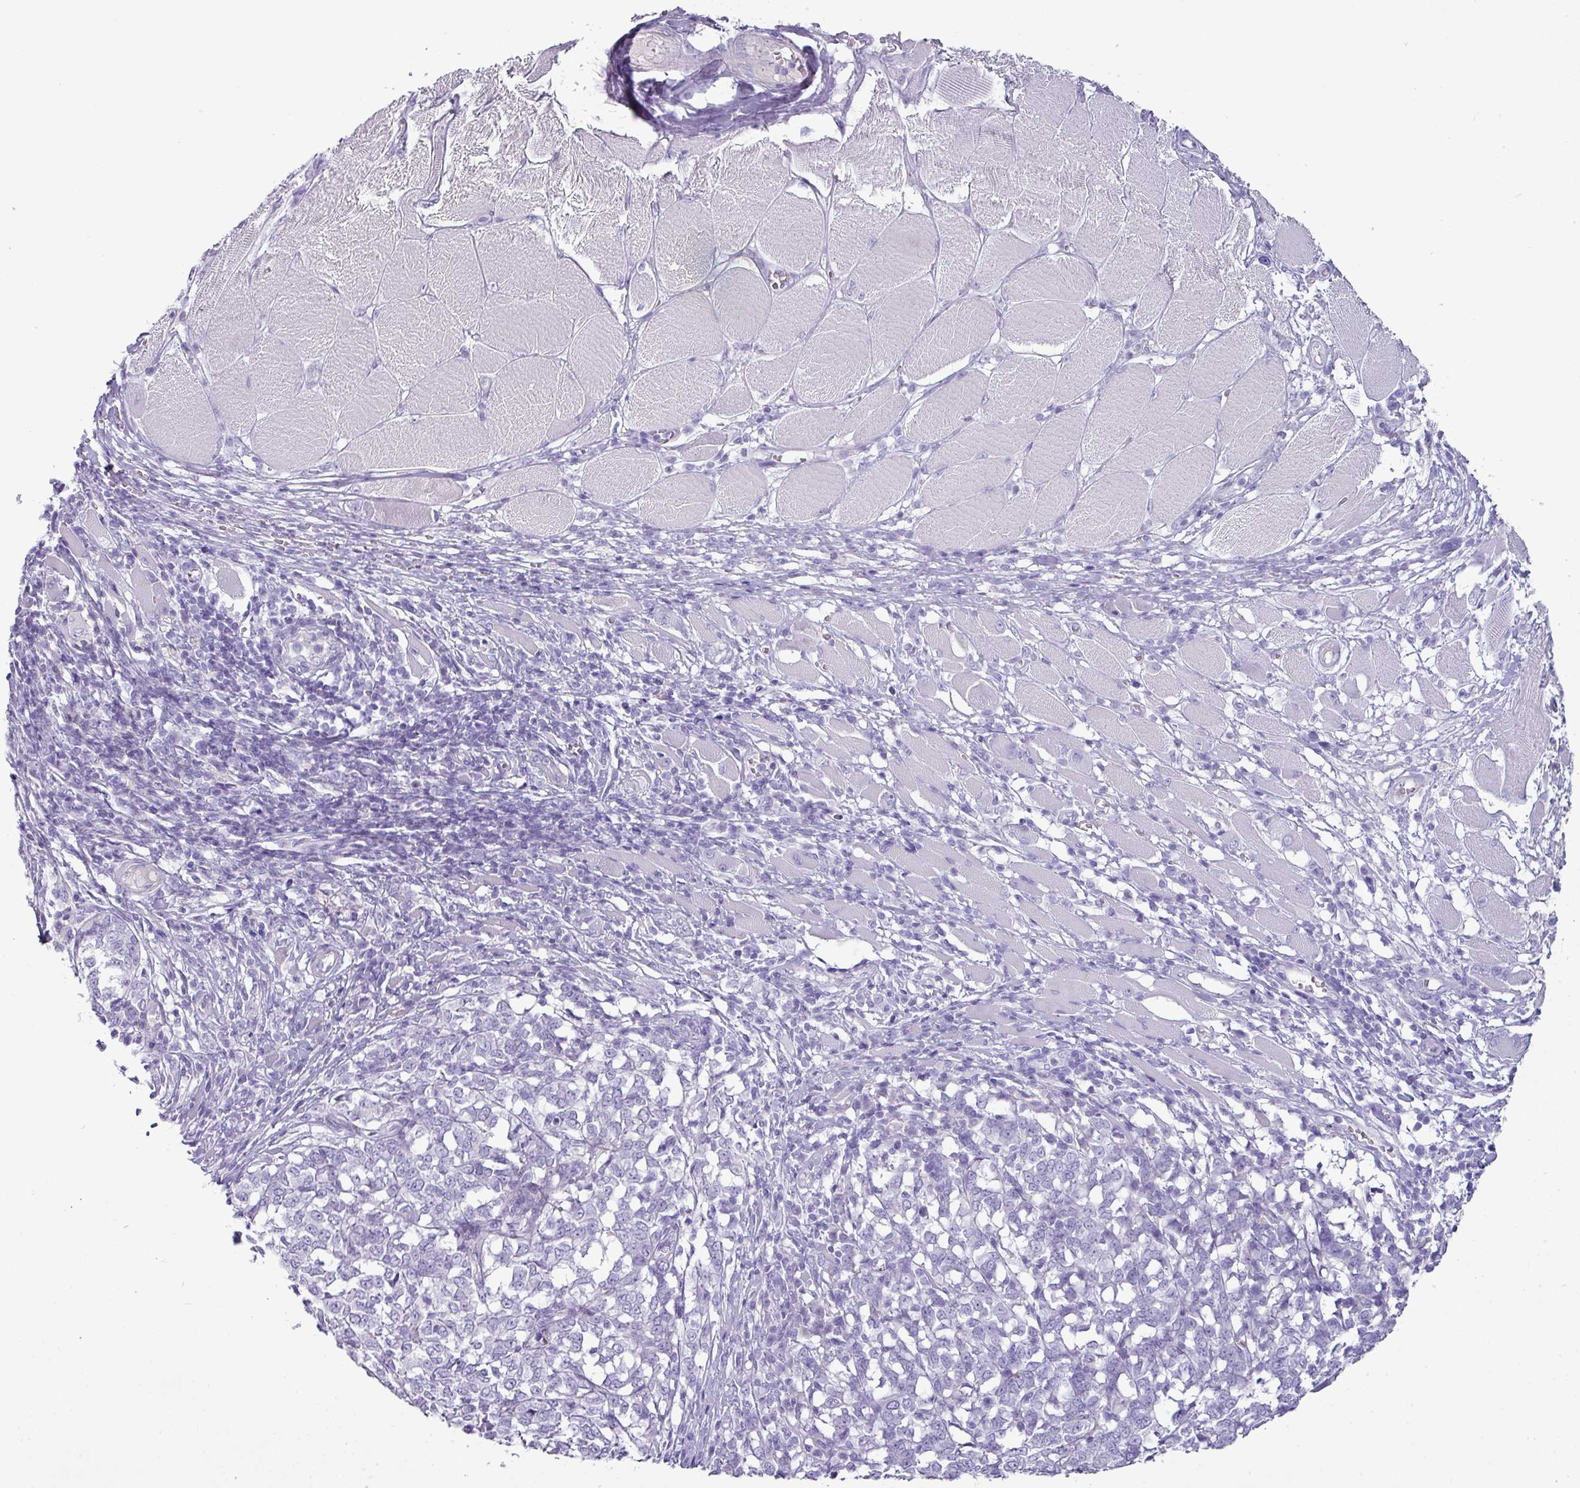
{"staining": {"intensity": "negative", "quantity": "none", "location": "none"}, "tissue": "melanoma", "cell_type": "Tumor cells", "image_type": "cancer", "snomed": [{"axis": "morphology", "description": "Malignant melanoma, NOS"}, {"axis": "topography", "description": "Skin"}], "caption": "High magnification brightfield microscopy of melanoma stained with DAB (3,3'-diaminobenzidine) (brown) and counterstained with hematoxylin (blue): tumor cells show no significant positivity.", "gene": "GSTA3", "patient": {"sex": "female", "age": 72}}